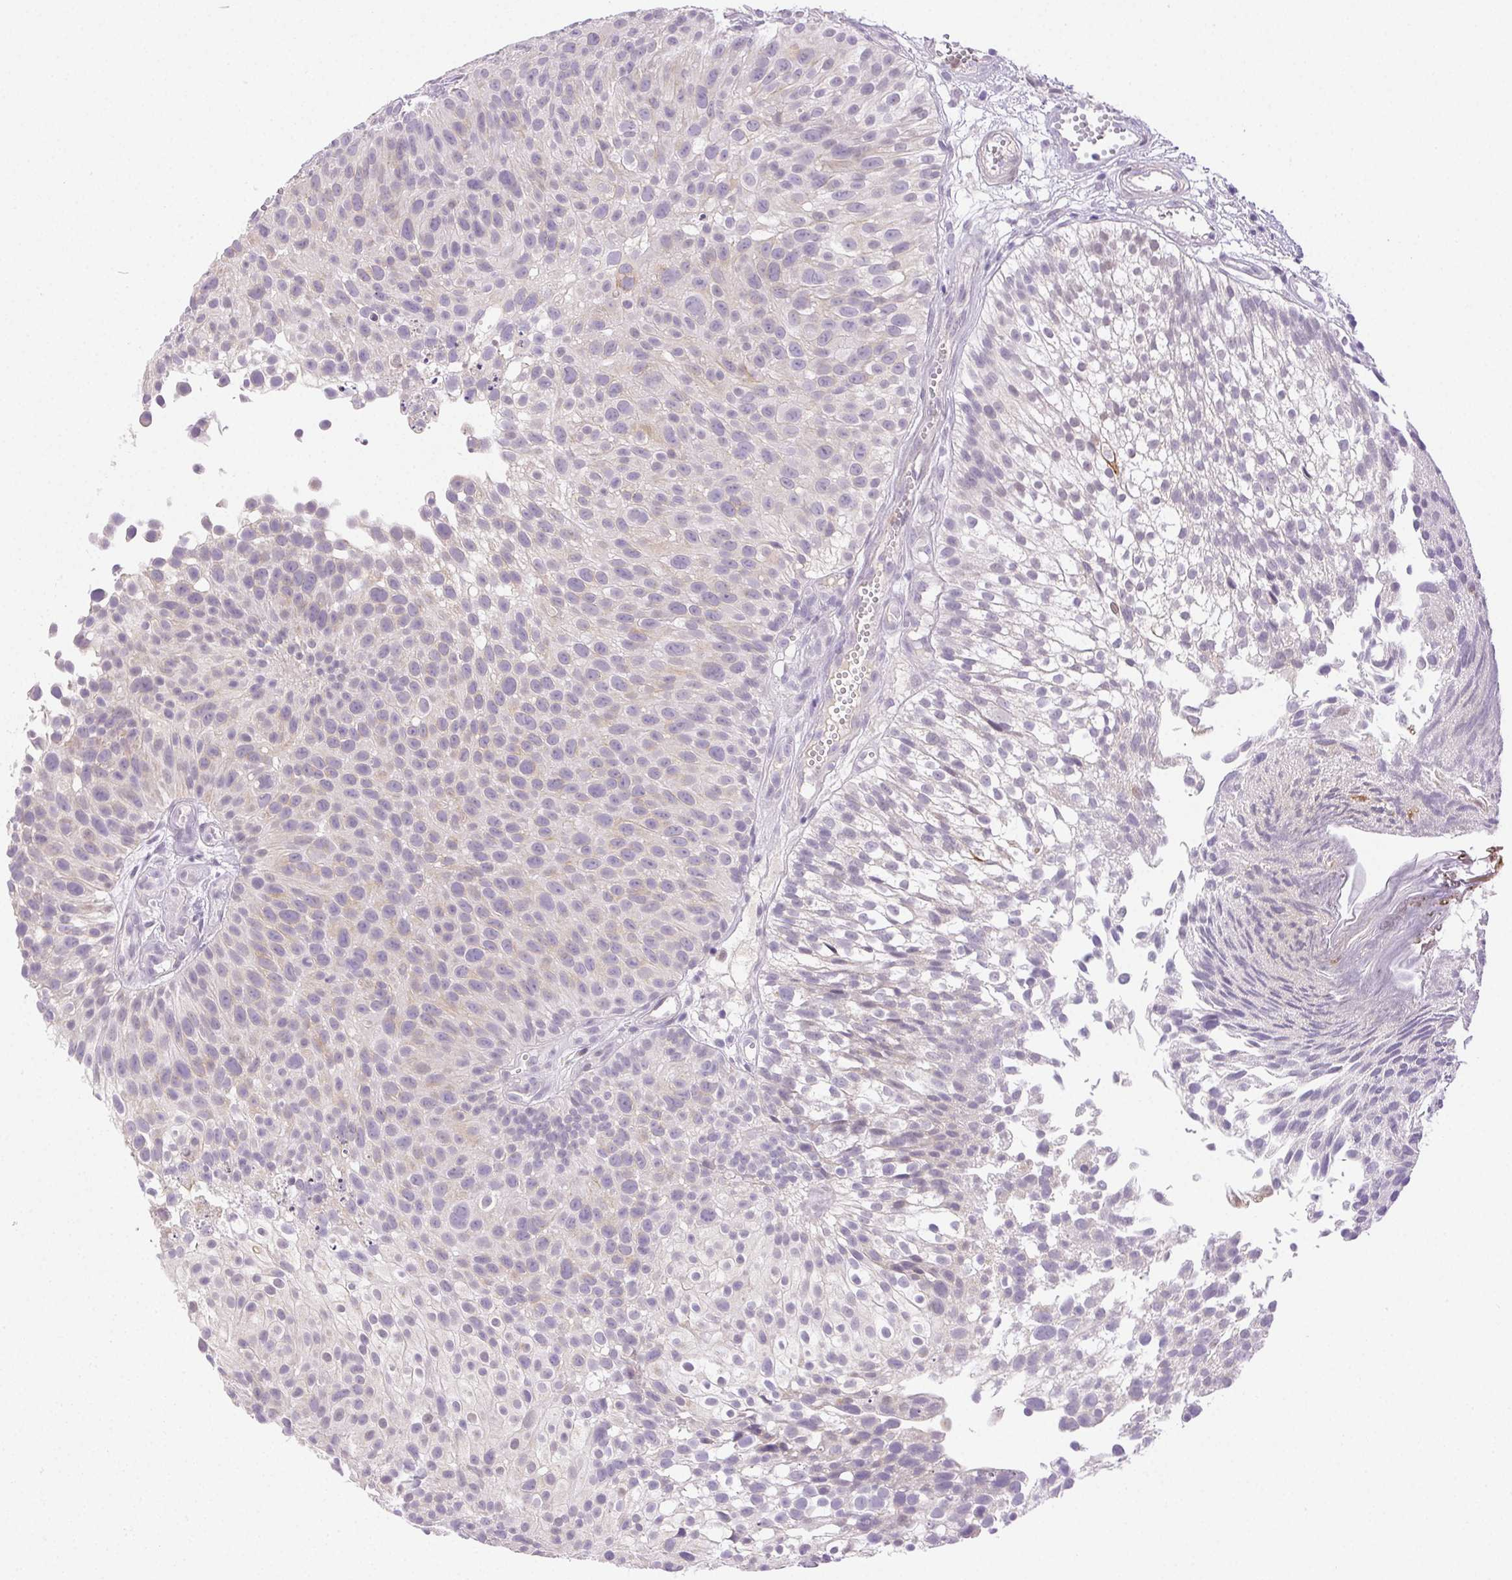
{"staining": {"intensity": "weak", "quantity": "<25%", "location": "cytoplasmic/membranous"}, "tissue": "urothelial cancer", "cell_type": "Tumor cells", "image_type": "cancer", "snomed": [{"axis": "morphology", "description": "Urothelial carcinoma, Low grade"}, {"axis": "topography", "description": "Urinary bladder"}], "caption": "This photomicrograph is of urothelial carcinoma (low-grade) stained with immunohistochemistry to label a protein in brown with the nuclei are counter-stained blue. There is no expression in tumor cells. Brightfield microscopy of immunohistochemistry (IHC) stained with DAB (3,3'-diaminobenzidine) (brown) and hematoxylin (blue), captured at high magnification.", "gene": "EMX2", "patient": {"sex": "male", "age": 70}}